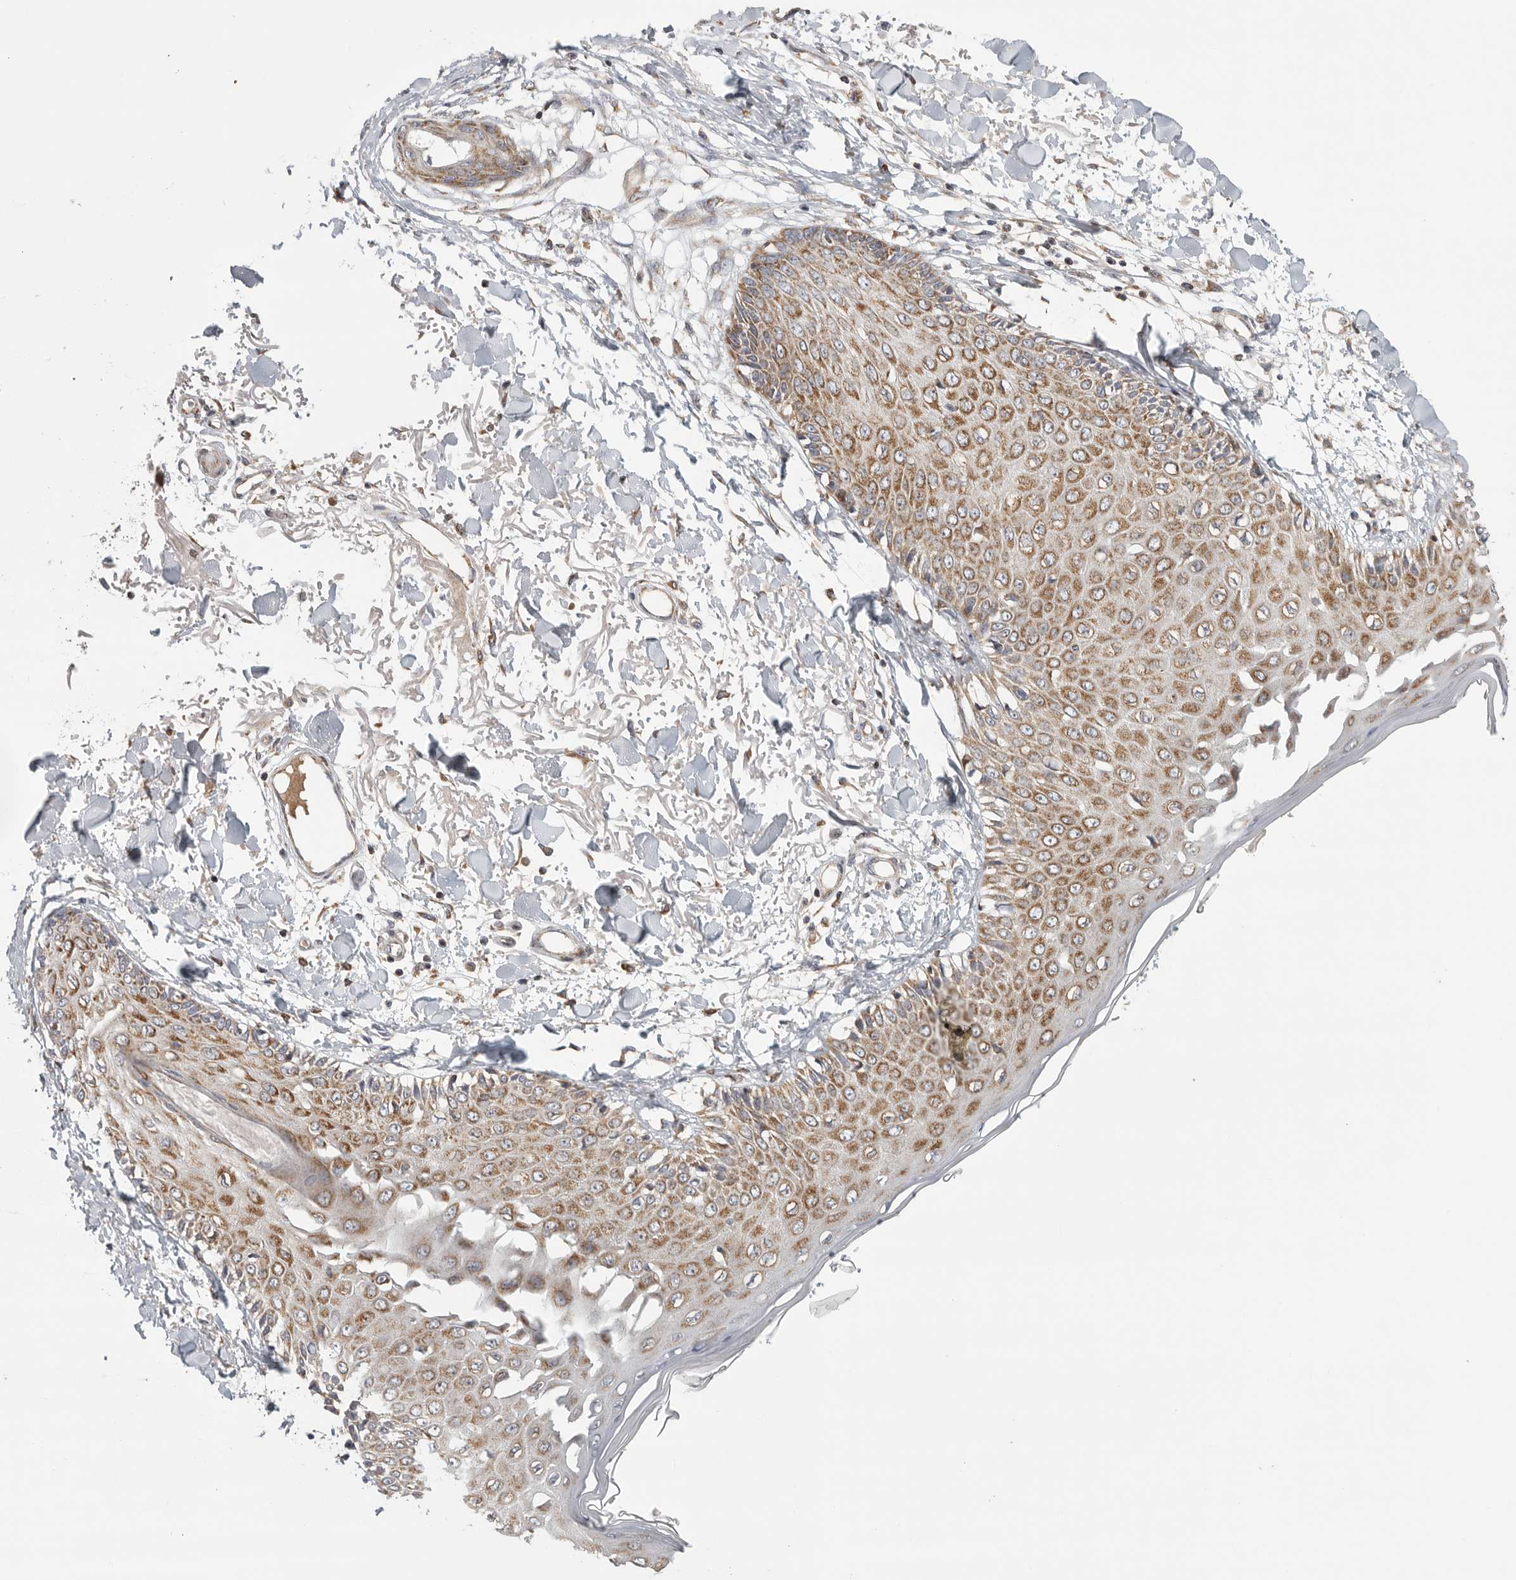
{"staining": {"intensity": "moderate", "quantity": ">75%", "location": "cytoplasmic/membranous"}, "tissue": "skin", "cell_type": "Fibroblasts", "image_type": "normal", "snomed": [{"axis": "morphology", "description": "Normal tissue, NOS"}, {"axis": "morphology", "description": "Squamous cell carcinoma, NOS"}, {"axis": "topography", "description": "Skin"}, {"axis": "topography", "description": "Peripheral nerve tissue"}], "caption": "Immunohistochemical staining of unremarkable human skin reveals moderate cytoplasmic/membranous protein expression in about >75% of fibroblasts.", "gene": "FKBP8", "patient": {"sex": "male", "age": 83}}